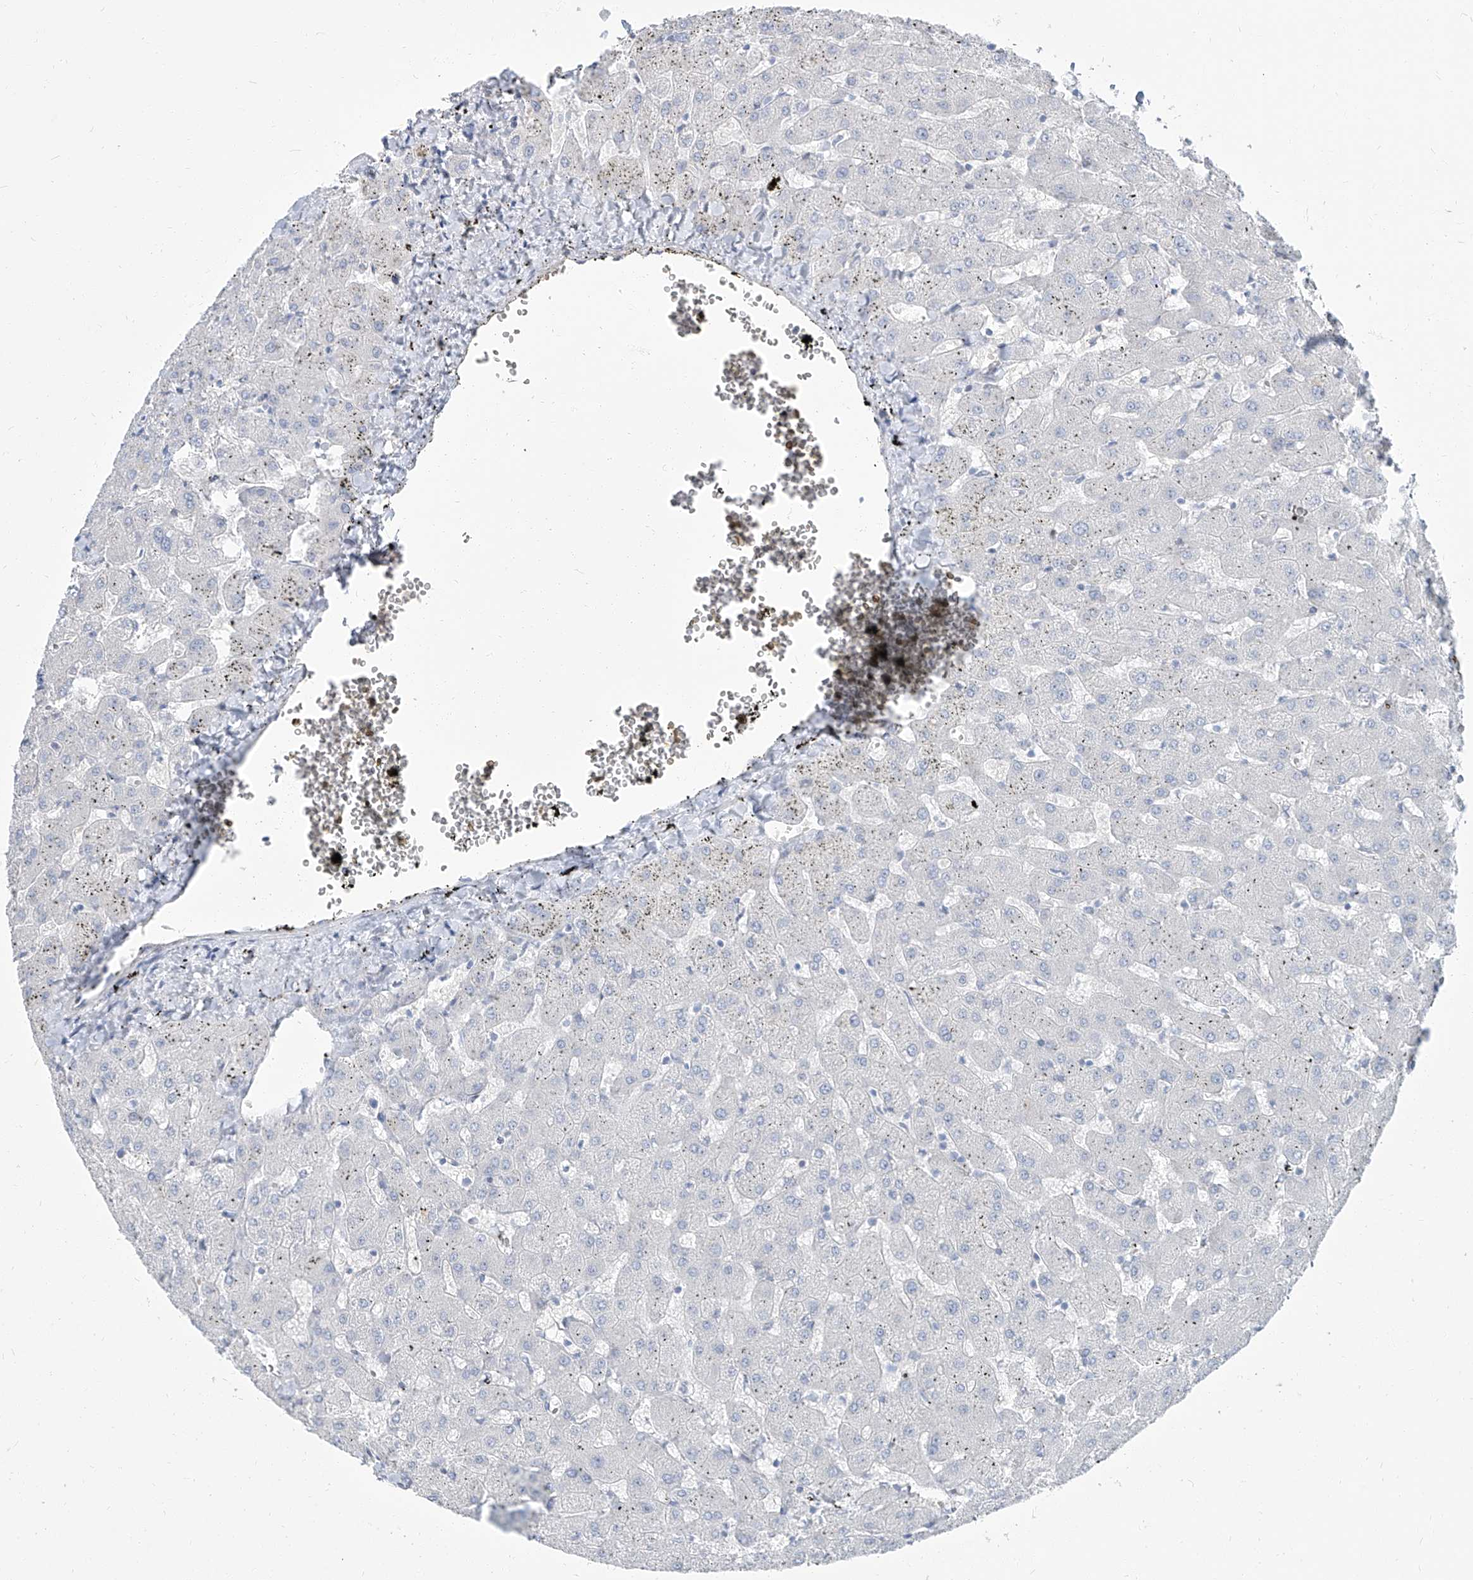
{"staining": {"intensity": "negative", "quantity": "none", "location": "none"}, "tissue": "liver", "cell_type": "Cholangiocytes", "image_type": "normal", "snomed": [{"axis": "morphology", "description": "Normal tissue, NOS"}, {"axis": "topography", "description": "Liver"}], "caption": "The photomicrograph shows no significant staining in cholangiocytes of liver. (DAB immunohistochemistry visualized using brightfield microscopy, high magnification).", "gene": "TXLNB", "patient": {"sex": "female", "age": 63}}